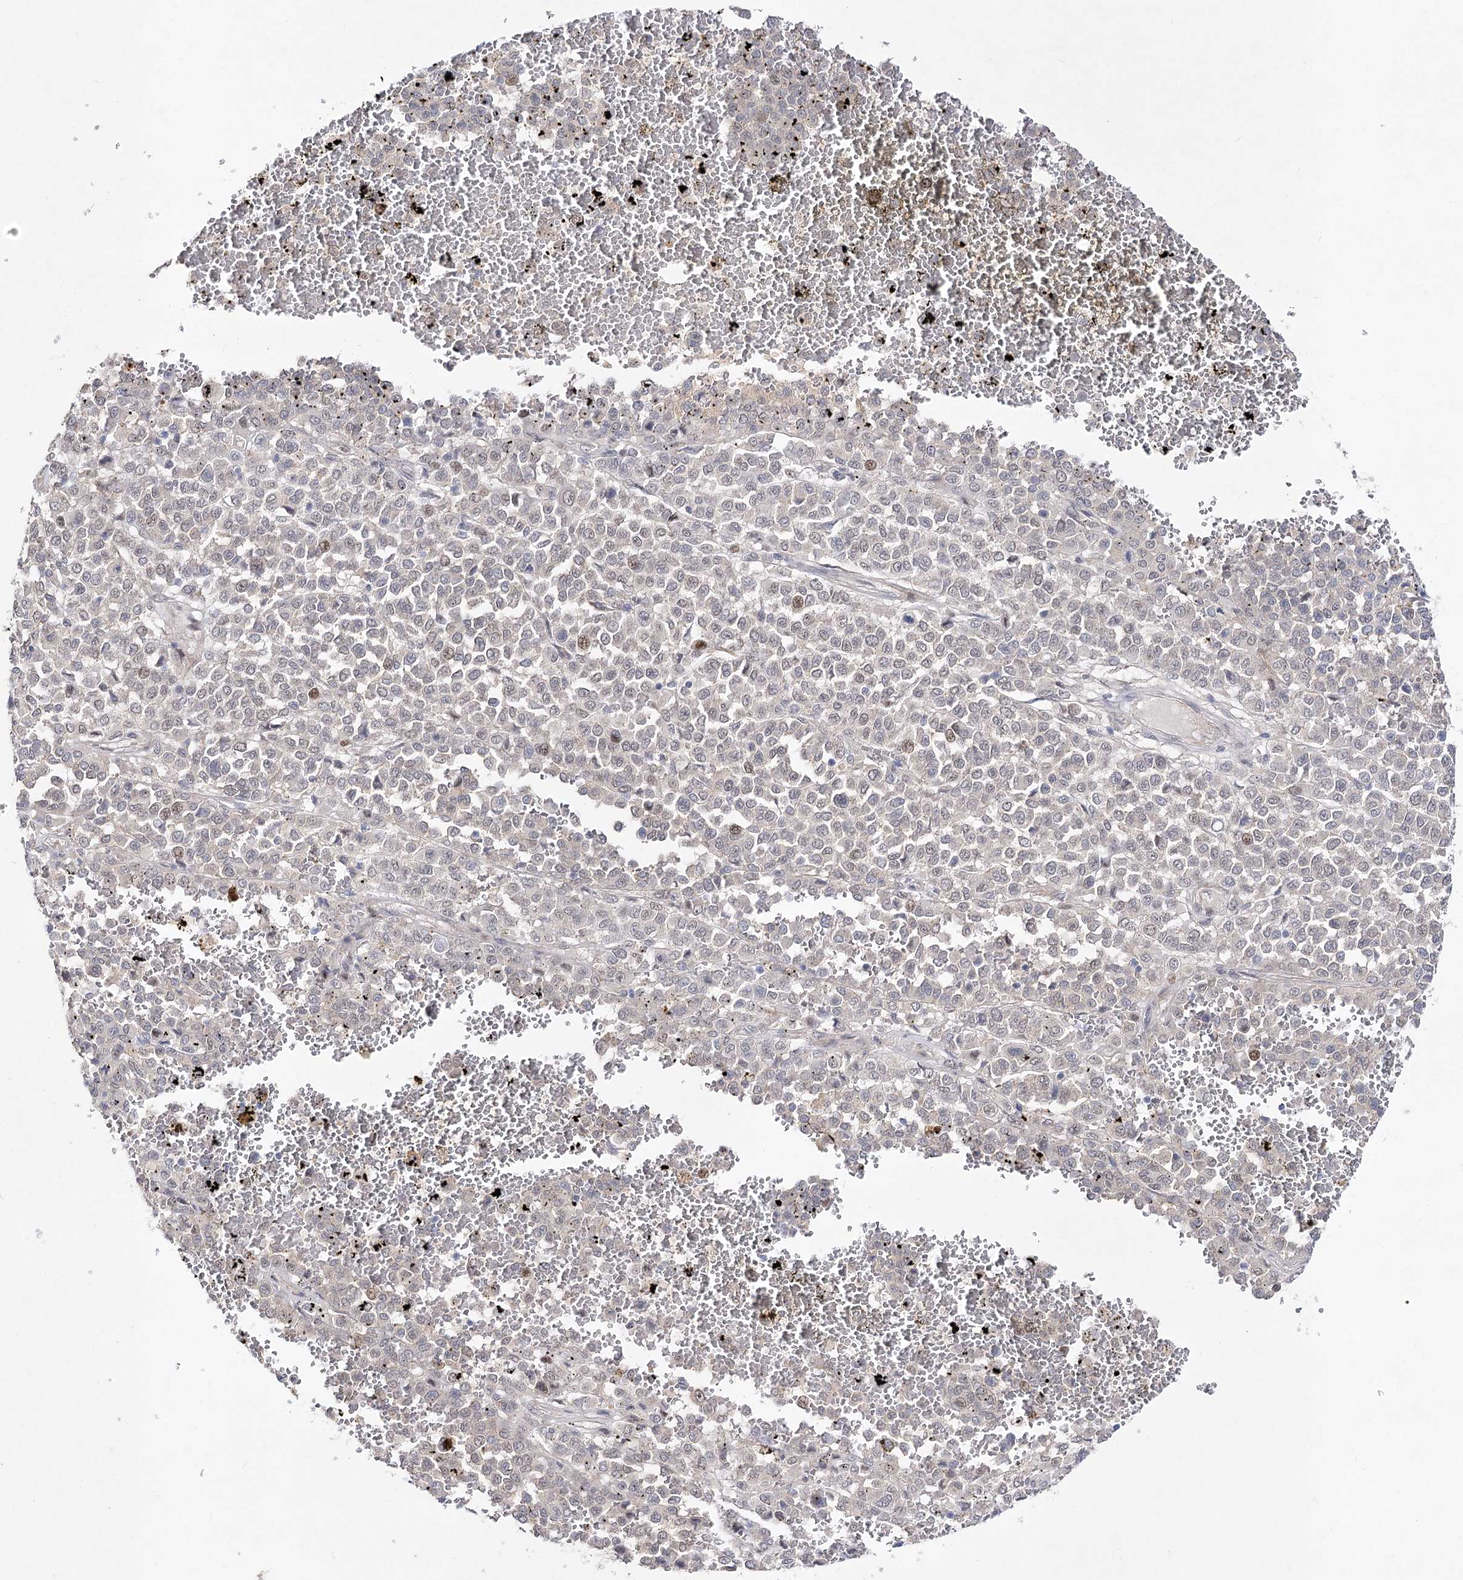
{"staining": {"intensity": "negative", "quantity": "none", "location": "none"}, "tissue": "melanoma", "cell_type": "Tumor cells", "image_type": "cancer", "snomed": [{"axis": "morphology", "description": "Malignant melanoma, Metastatic site"}, {"axis": "topography", "description": "Pancreas"}], "caption": "High power microscopy photomicrograph of an immunohistochemistry (IHC) micrograph of melanoma, revealing no significant staining in tumor cells.", "gene": "ARHGAP32", "patient": {"sex": "female", "age": 30}}